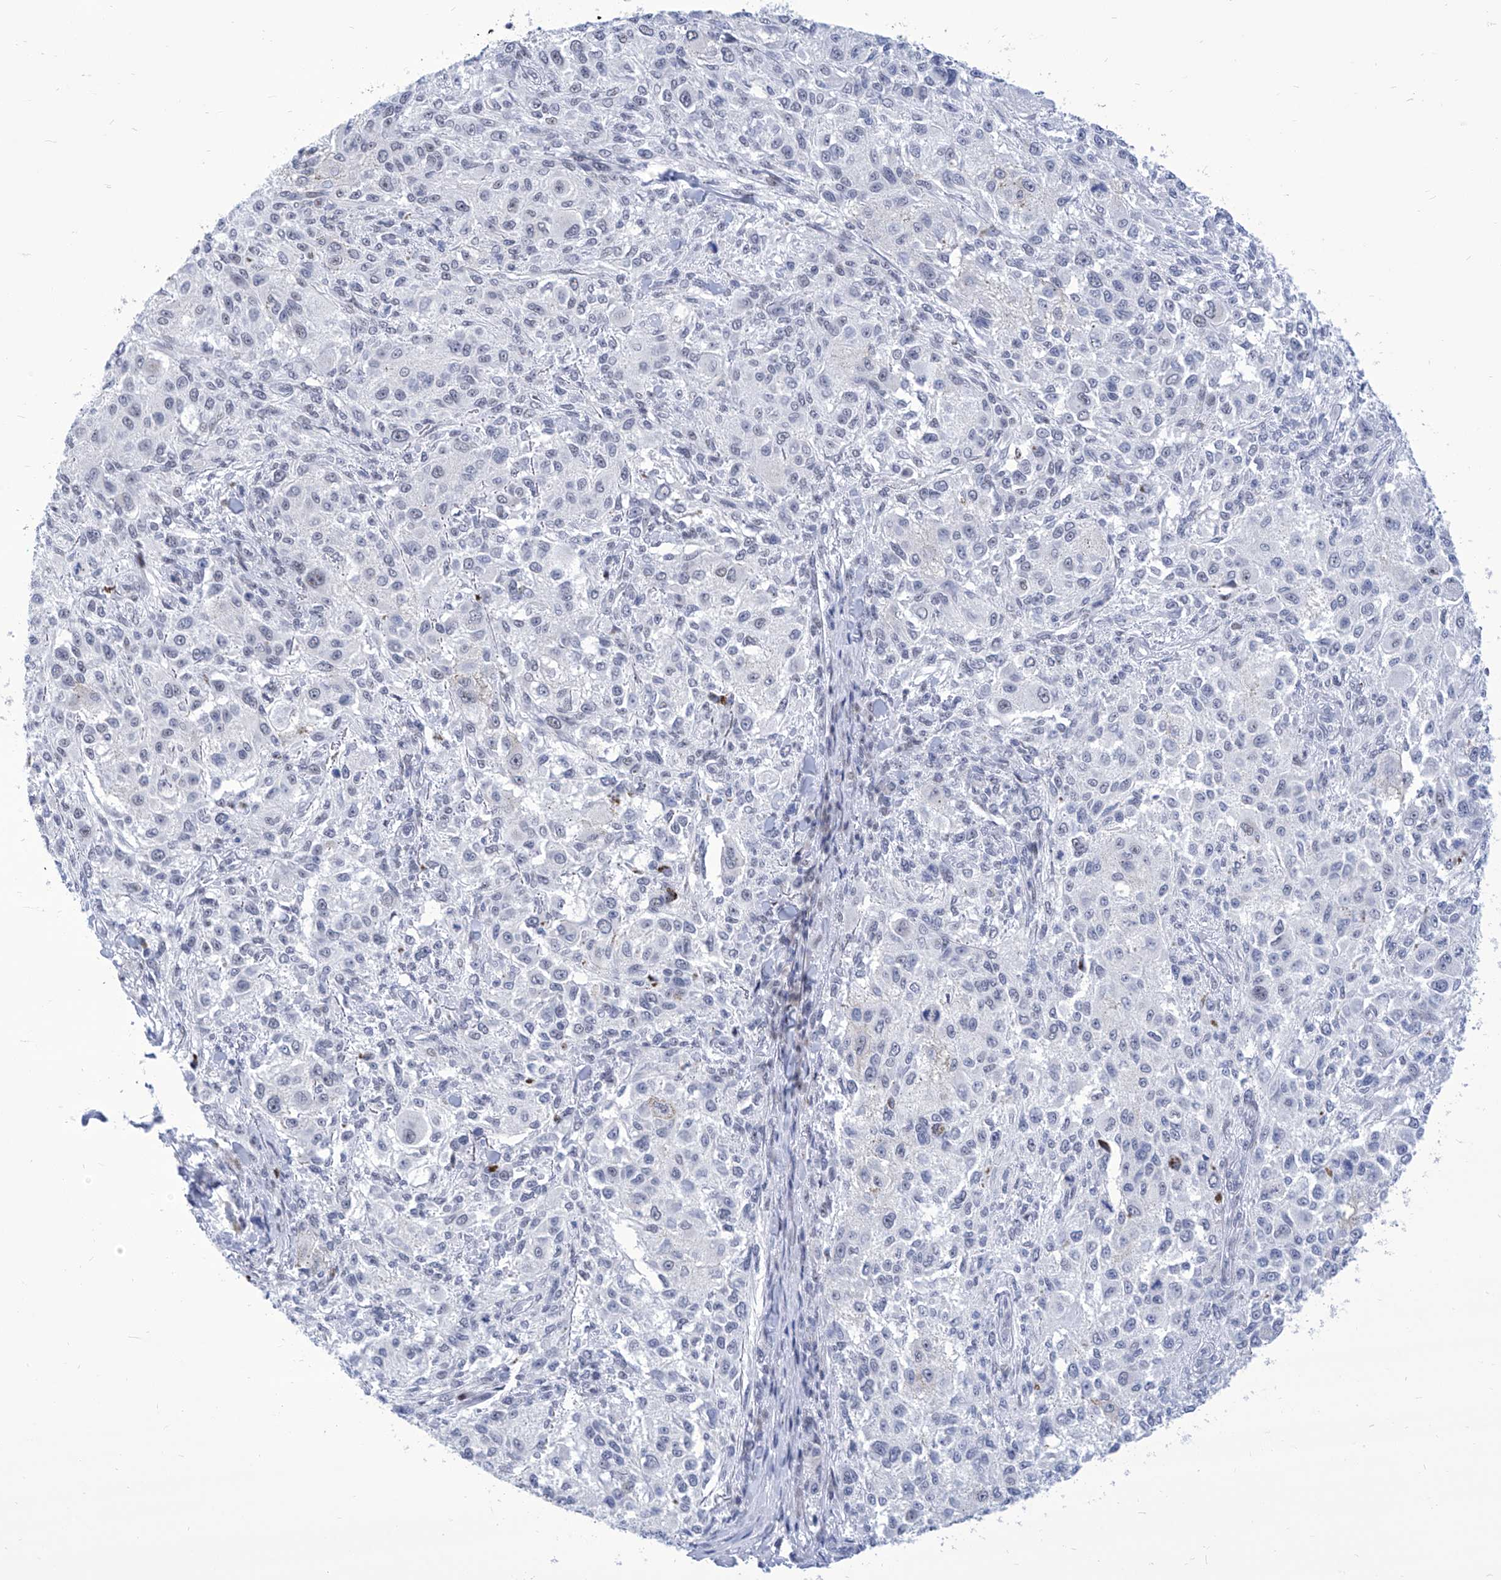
{"staining": {"intensity": "negative", "quantity": "none", "location": "none"}, "tissue": "melanoma", "cell_type": "Tumor cells", "image_type": "cancer", "snomed": [{"axis": "morphology", "description": "Necrosis, NOS"}, {"axis": "morphology", "description": "Malignant melanoma, NOS"}, {"axis": "topography", "description": "Skin"}], "caption": "The histopathology image reveals no staining of tumor cells in malignant melanoma.", "gene": "SART1", "patient": {"sex": "female", "age": 87}}